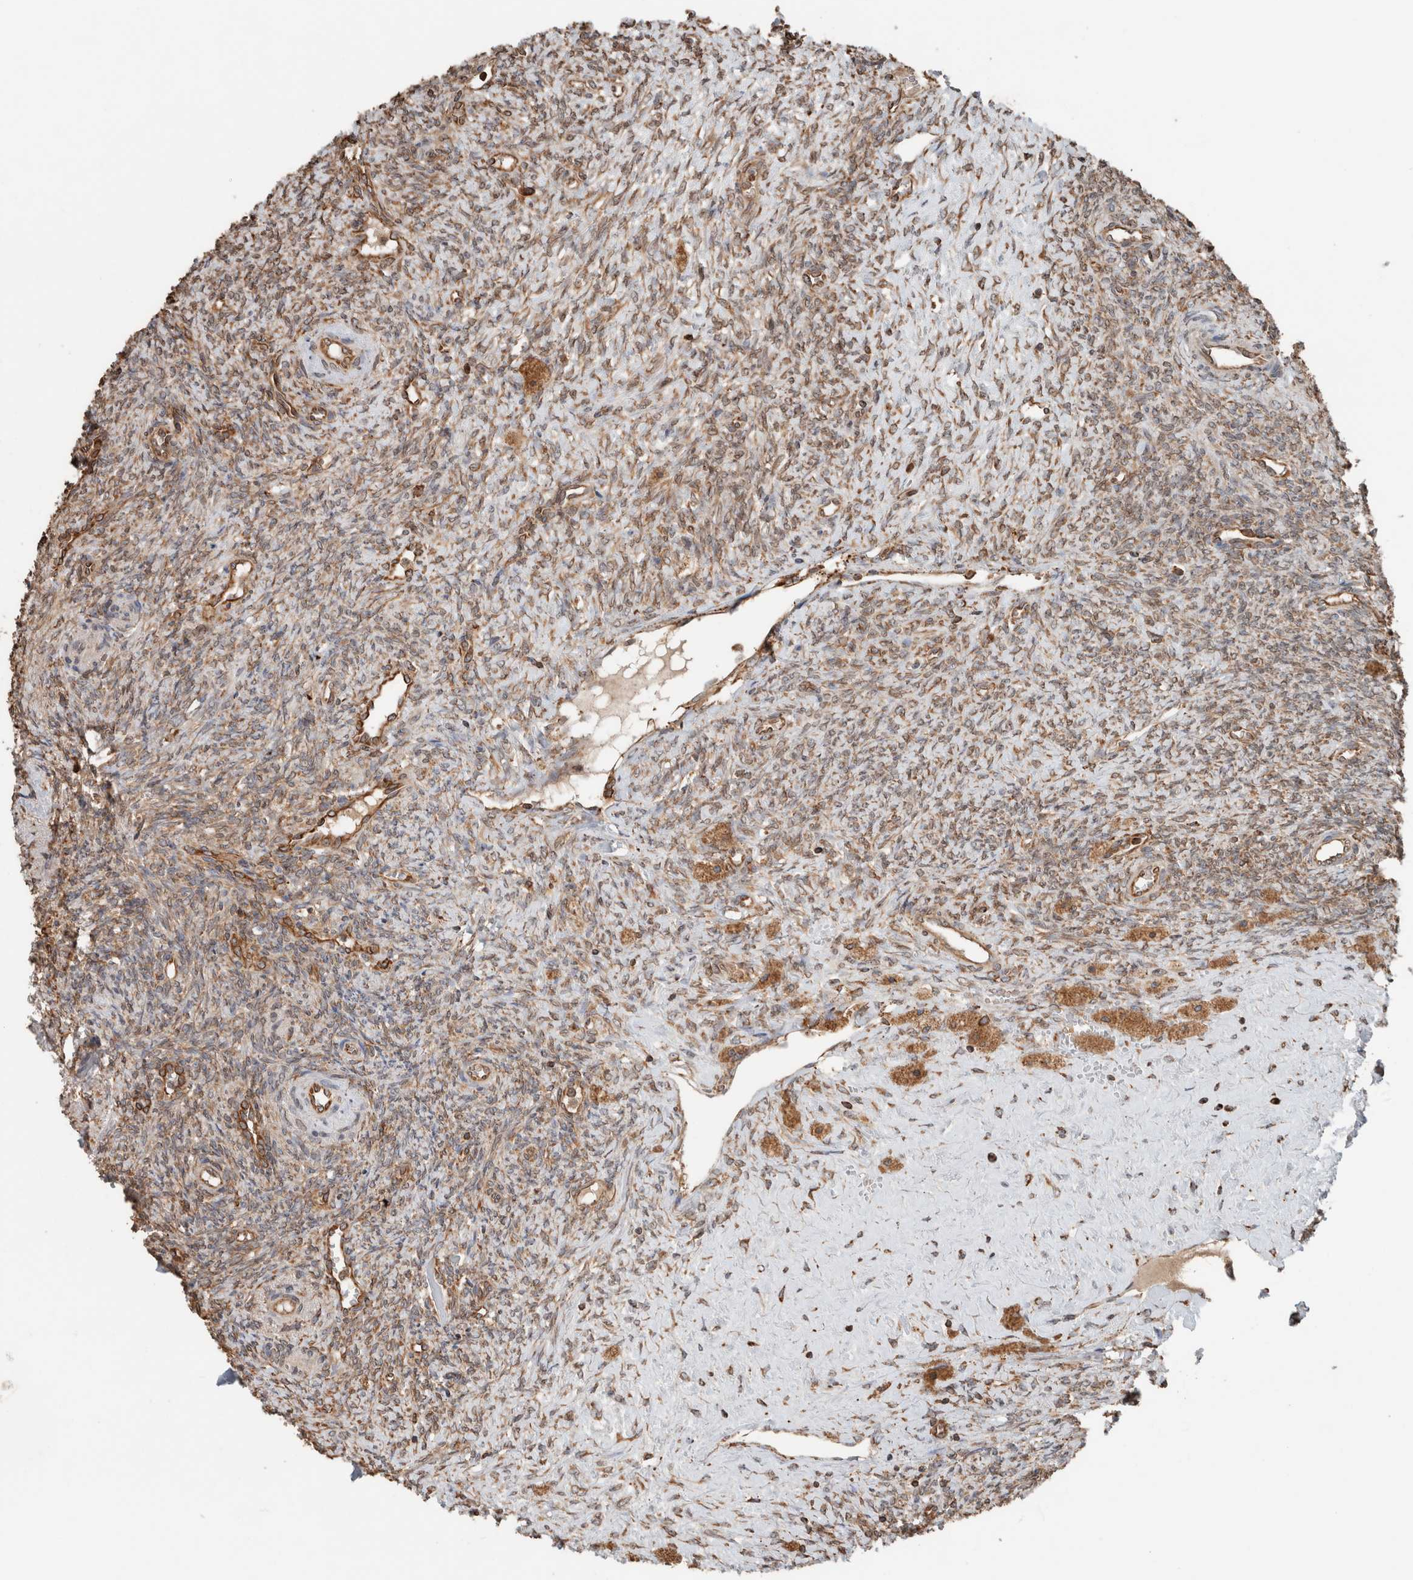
{"staining": {"intensity": "moderate", "quantity": ">75%", "location": "cytoplasmic/membranous"}, "tissue": "ovary", "cell_type": "Follicle cells", "image_type": "normal", "snomed": [{"axis": "morphology", "description": "Normal tissue, NOS"}, {"axis": "topography", "description": "Ovary"}], "caption": "DAB immunohistochemical staining of unremarkable ovary reveals moderate cytoplasmic/membranous protein staining in approximately >75% of follicle cells. The staining was performed using DAB to visualize the protein expression in brown, while the nuclei were stained in blue with hematoxylin (Magnification: 20x).", "gene": "ERAP2", "patient": {"sex": "female", "age": 41}}